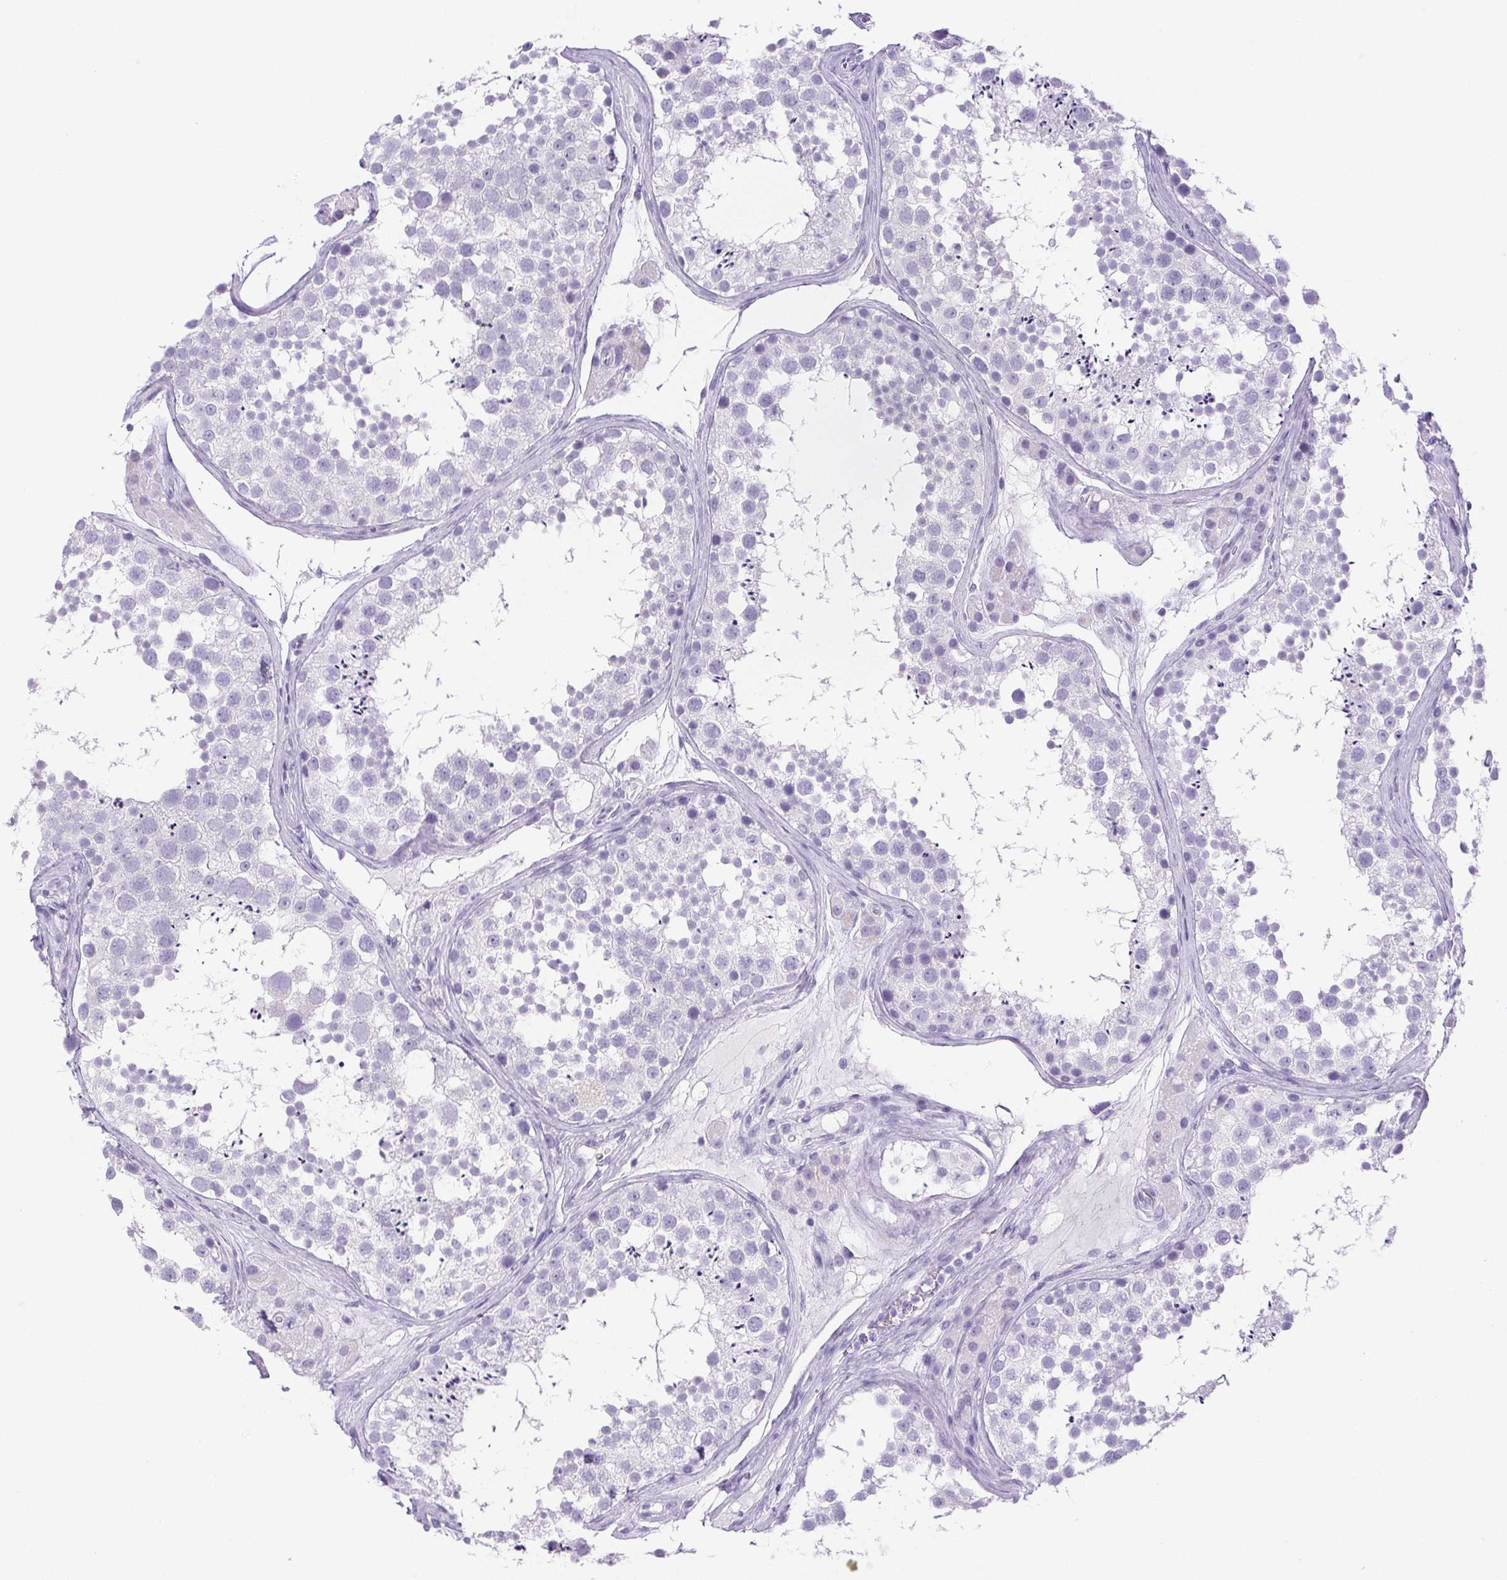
{"staining": {"intensity": "negative", "quantity": "none", "location": "none"}, "tissue": "testis", "cell_type": "Cells in seminiferous ducts", "image_type": "normal", "snomed": [{"axis": "morphology", "description": "Normal tissue, NOS"}, {"axis": "topography", "description": "Testis"}], "caption": "This is an immunohistochemistry (IHC) image of benign testis. There is no staining in cells in seminiferous ducts.", "gene": "HLA", "patient": {"sex": "male", "age": 41}}